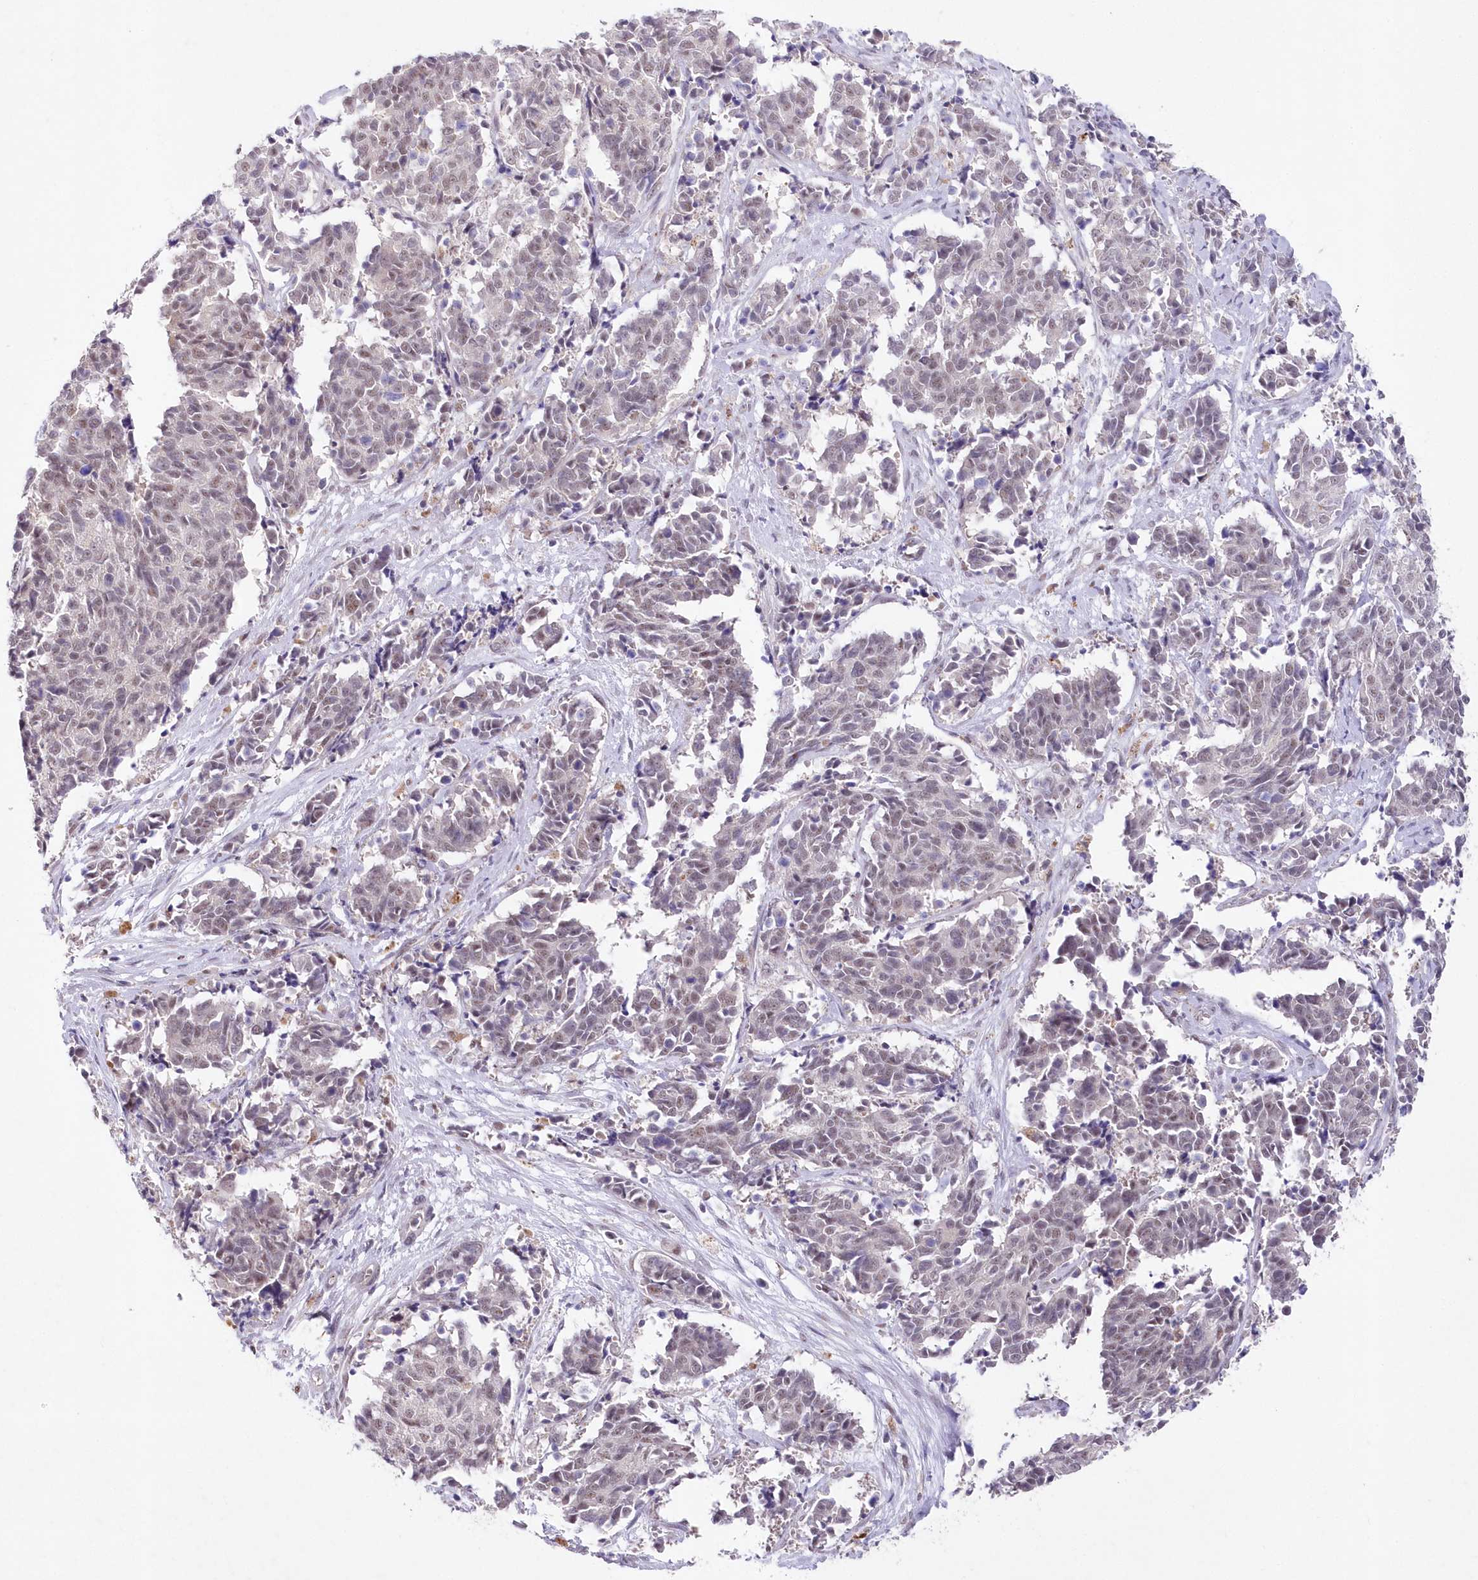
{"staining": {"intensity": "weak", "quantity": "<25%", "location": "nuclear"}, "tissue": "cervical cancer", "cell_type": "Tumor cells", "image_type": "cancer", "snomed": [{"axis": "morphology", "description": "Normal tissue, NOS"}, {"axis": "morphology", "description": "Squamous cell carcinoma, NOS"}, {"axis": "topography", "description": "Cervix"}], "caption": "Immunohistochemical staining of human cervical squamous cell carcinoma exhibits no significant expression in tumor cells. Nuclei are stained in blue.", "gene": "RBM27", "patient": {"sex": "female", "age": 35}}